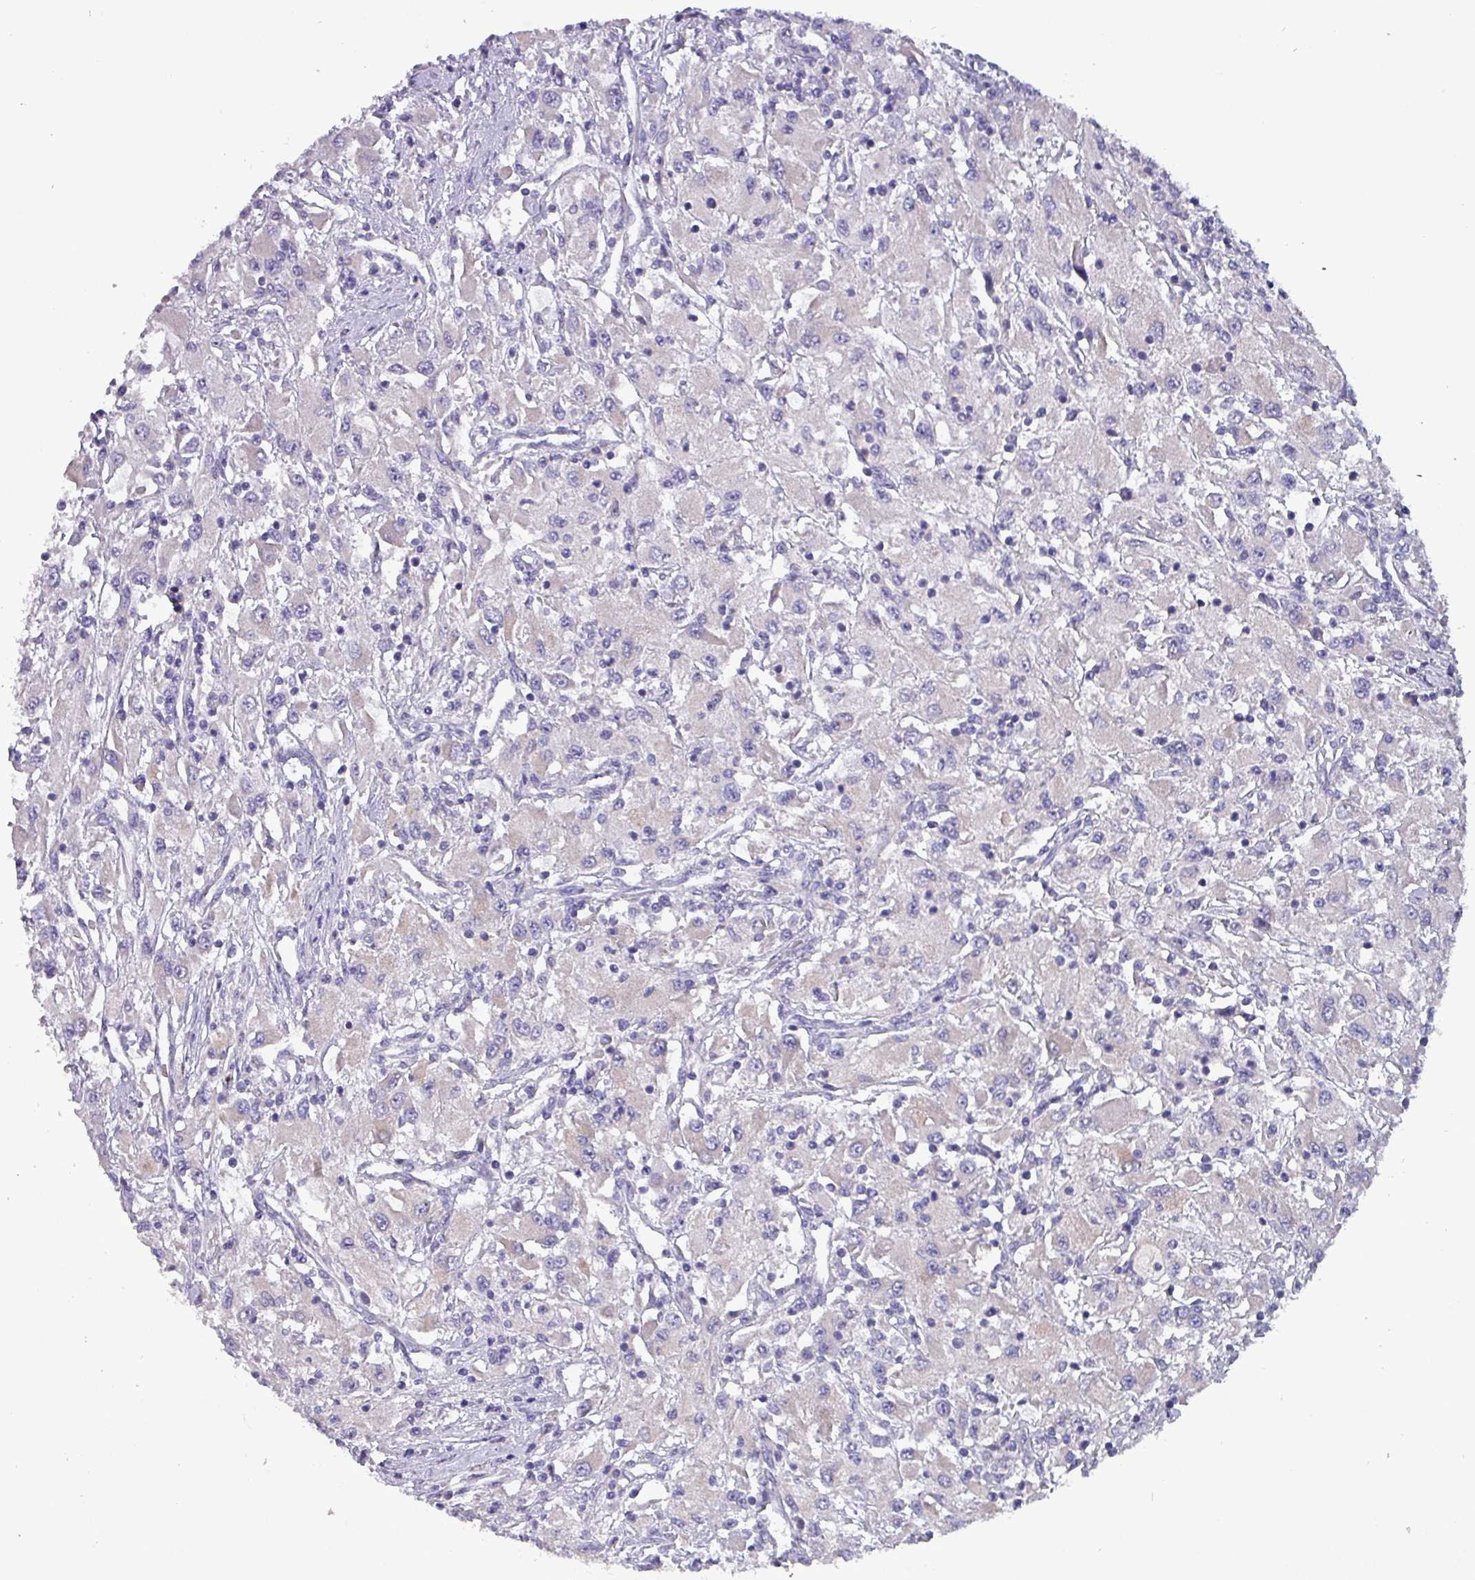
{"staining": {"intensity": "negative", "quantity": "none", "location": "none"}, "tissue": "renal cancer", "cell_type": "Tumor cells", "image_type": "cancer", "snomed": [{"axis": "morphology", "description": "Adenocarcinoma, NOS"}, {"axis": "topography", "description": "Kidney"}], "caption": "Tumor cells are negative for brown protein staining in renal cancer (adenocarcinoma).", "gene": "HSD3B7", "patient": {"sex": "female", "age": 67}}